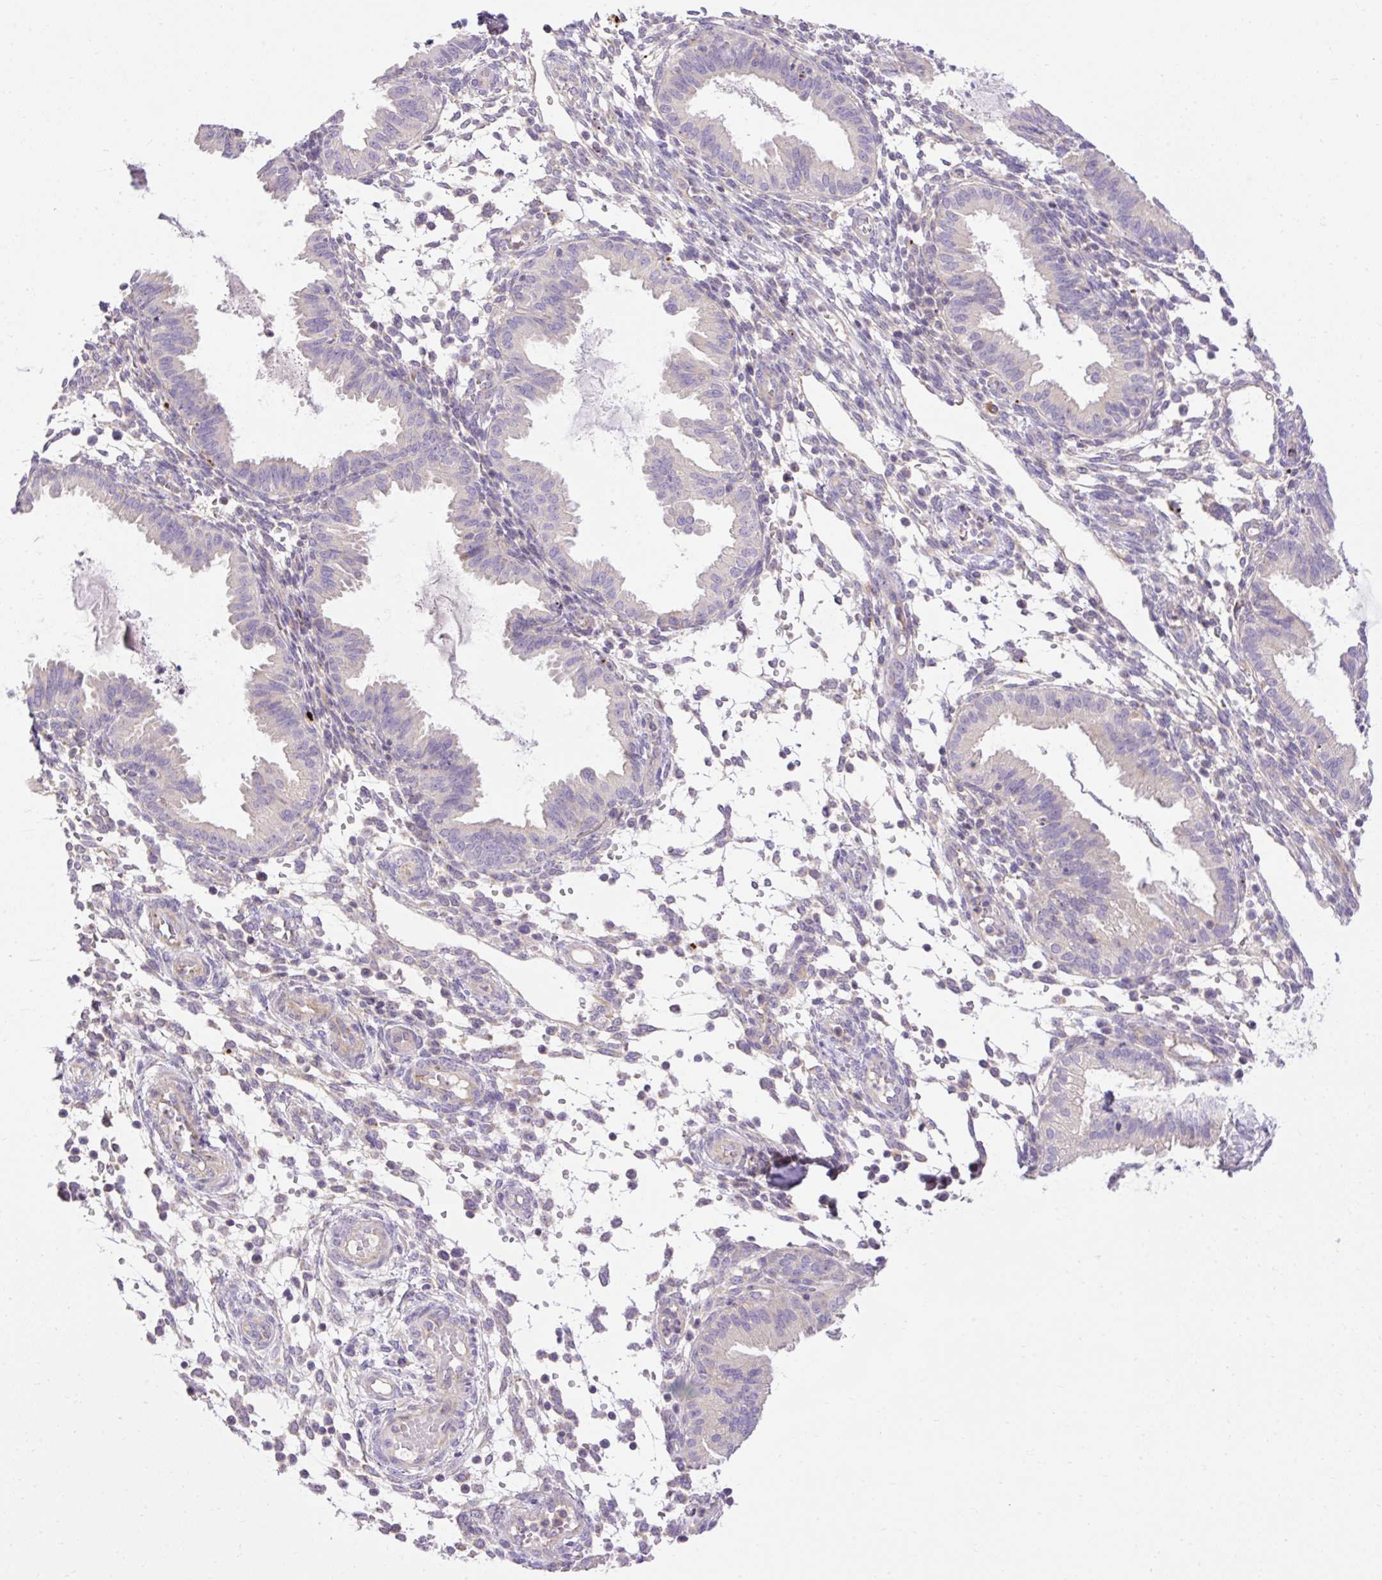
{"staining": {"intensity": "negative", "quantity": "none", "location": "none"}, "tissue": "endometrium", "cell_type": "Cells in endometrial stroma", "image_type": "normal", "snomed": [{"axis": "morphology", "description": "Normal tissue, NOS"}, {"axis": "topography", "description": "Endometrium"}], "caption": "Histopathology image shows no protein staining in cells in endometrial stroma of normal endometrium. The staining is performed using DAB (3,3'-diaminobenzidine) brown chromogen with nuclei counter-stained in using hematoxylin.", "gene": "HEXB", "patient": {"sex": "female", "age": 33}}